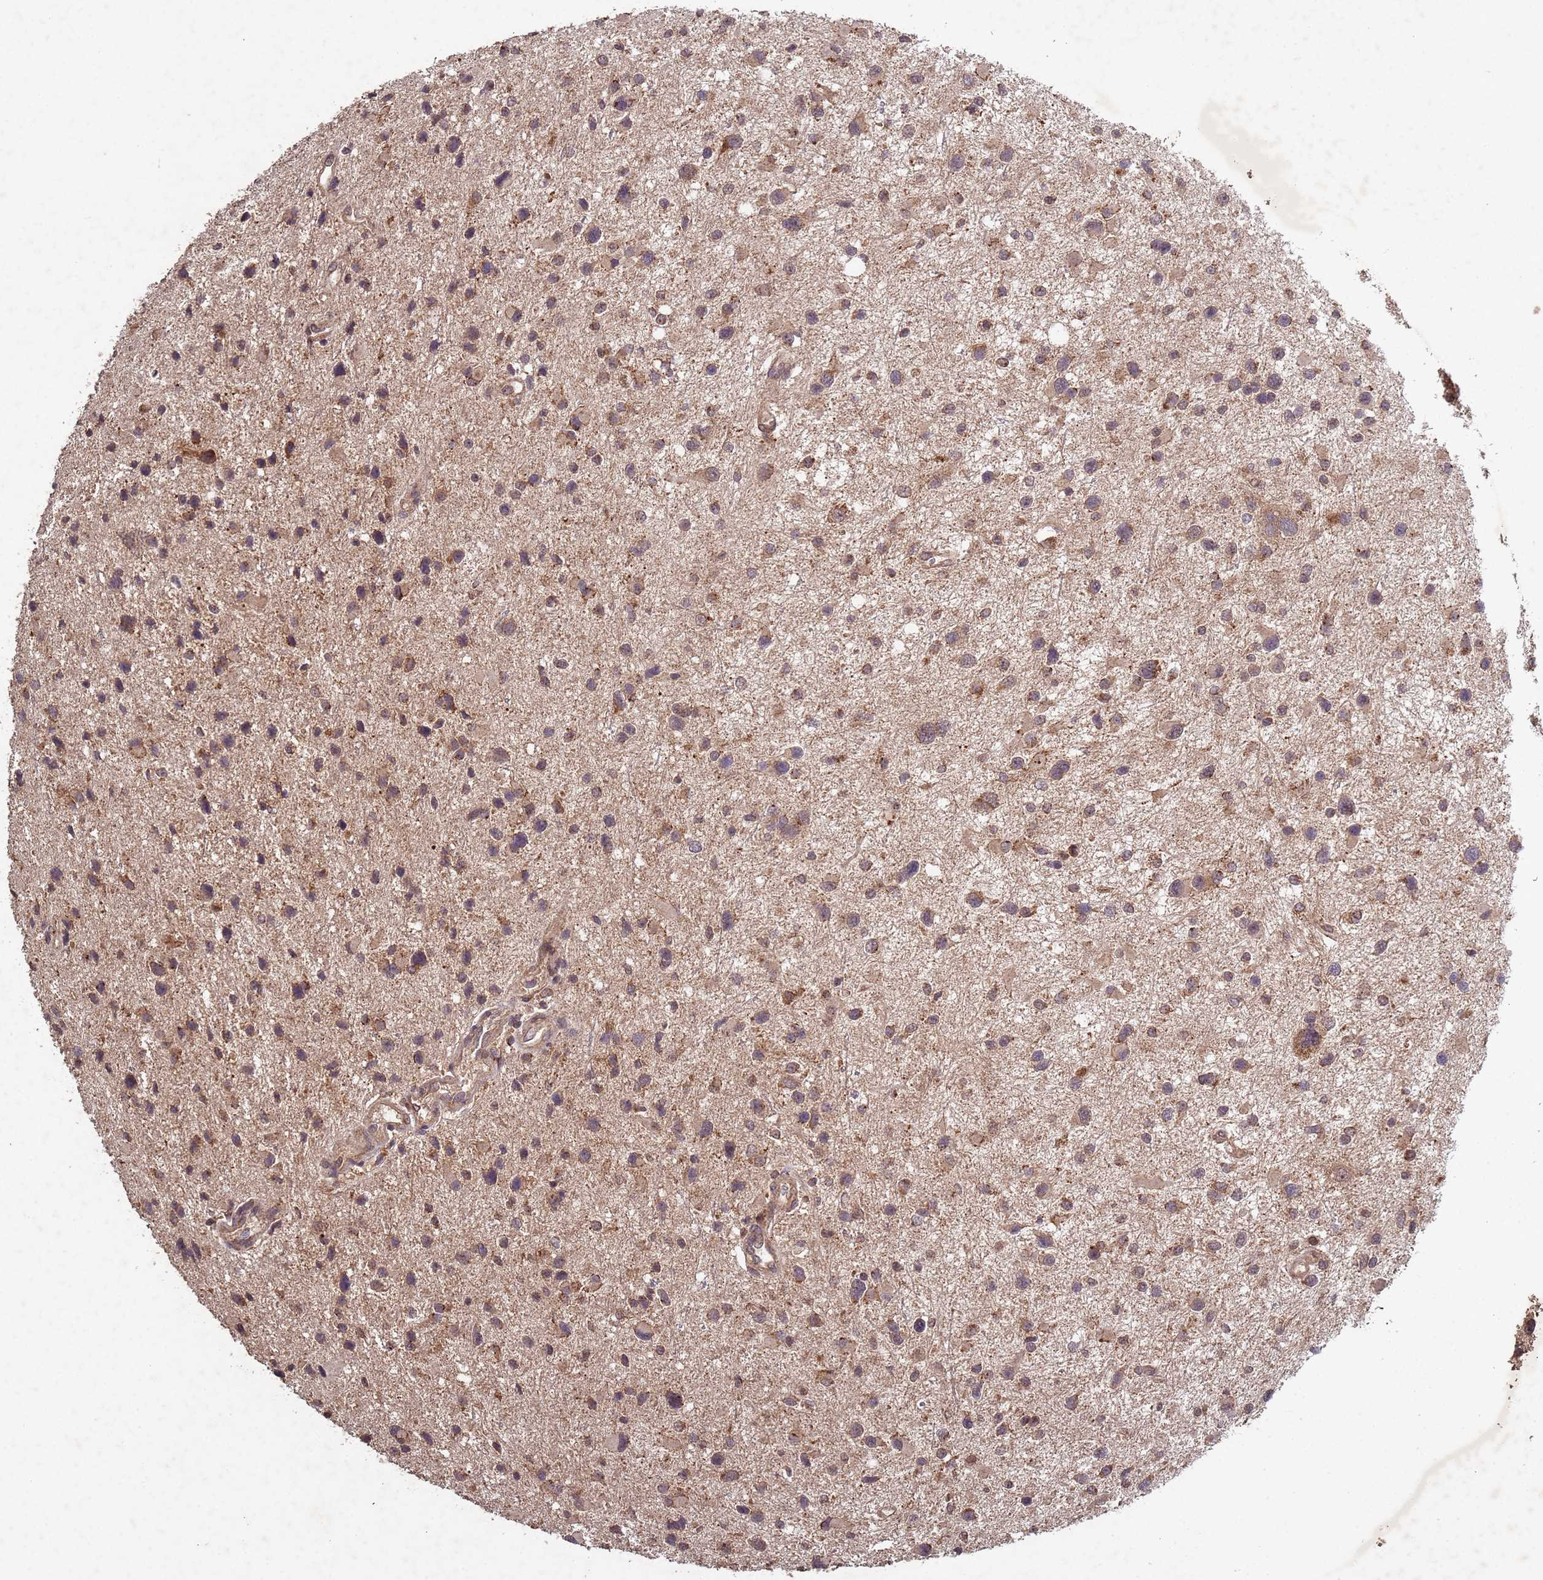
{"staining": {"intensity": "moderate", "quantity": ">75%", "location": "cytoplasmic/membranous"}, "tissue": "glioma", "cell_type": "Tumor cells", "image_type": "cancer", "snomed": [{"axis": "morphology", "description": "Glioma, malignant, Low grade"}, {"axis": "topography", "description": "Brain"}], "caption": "A brown stain labels moderate cytoplasmic/membranous staining of a protein in malignant glioma (low-grade) tumor cells.", "gene": "FASTKD1", "patient": {"sex": "female", "age": 32}}